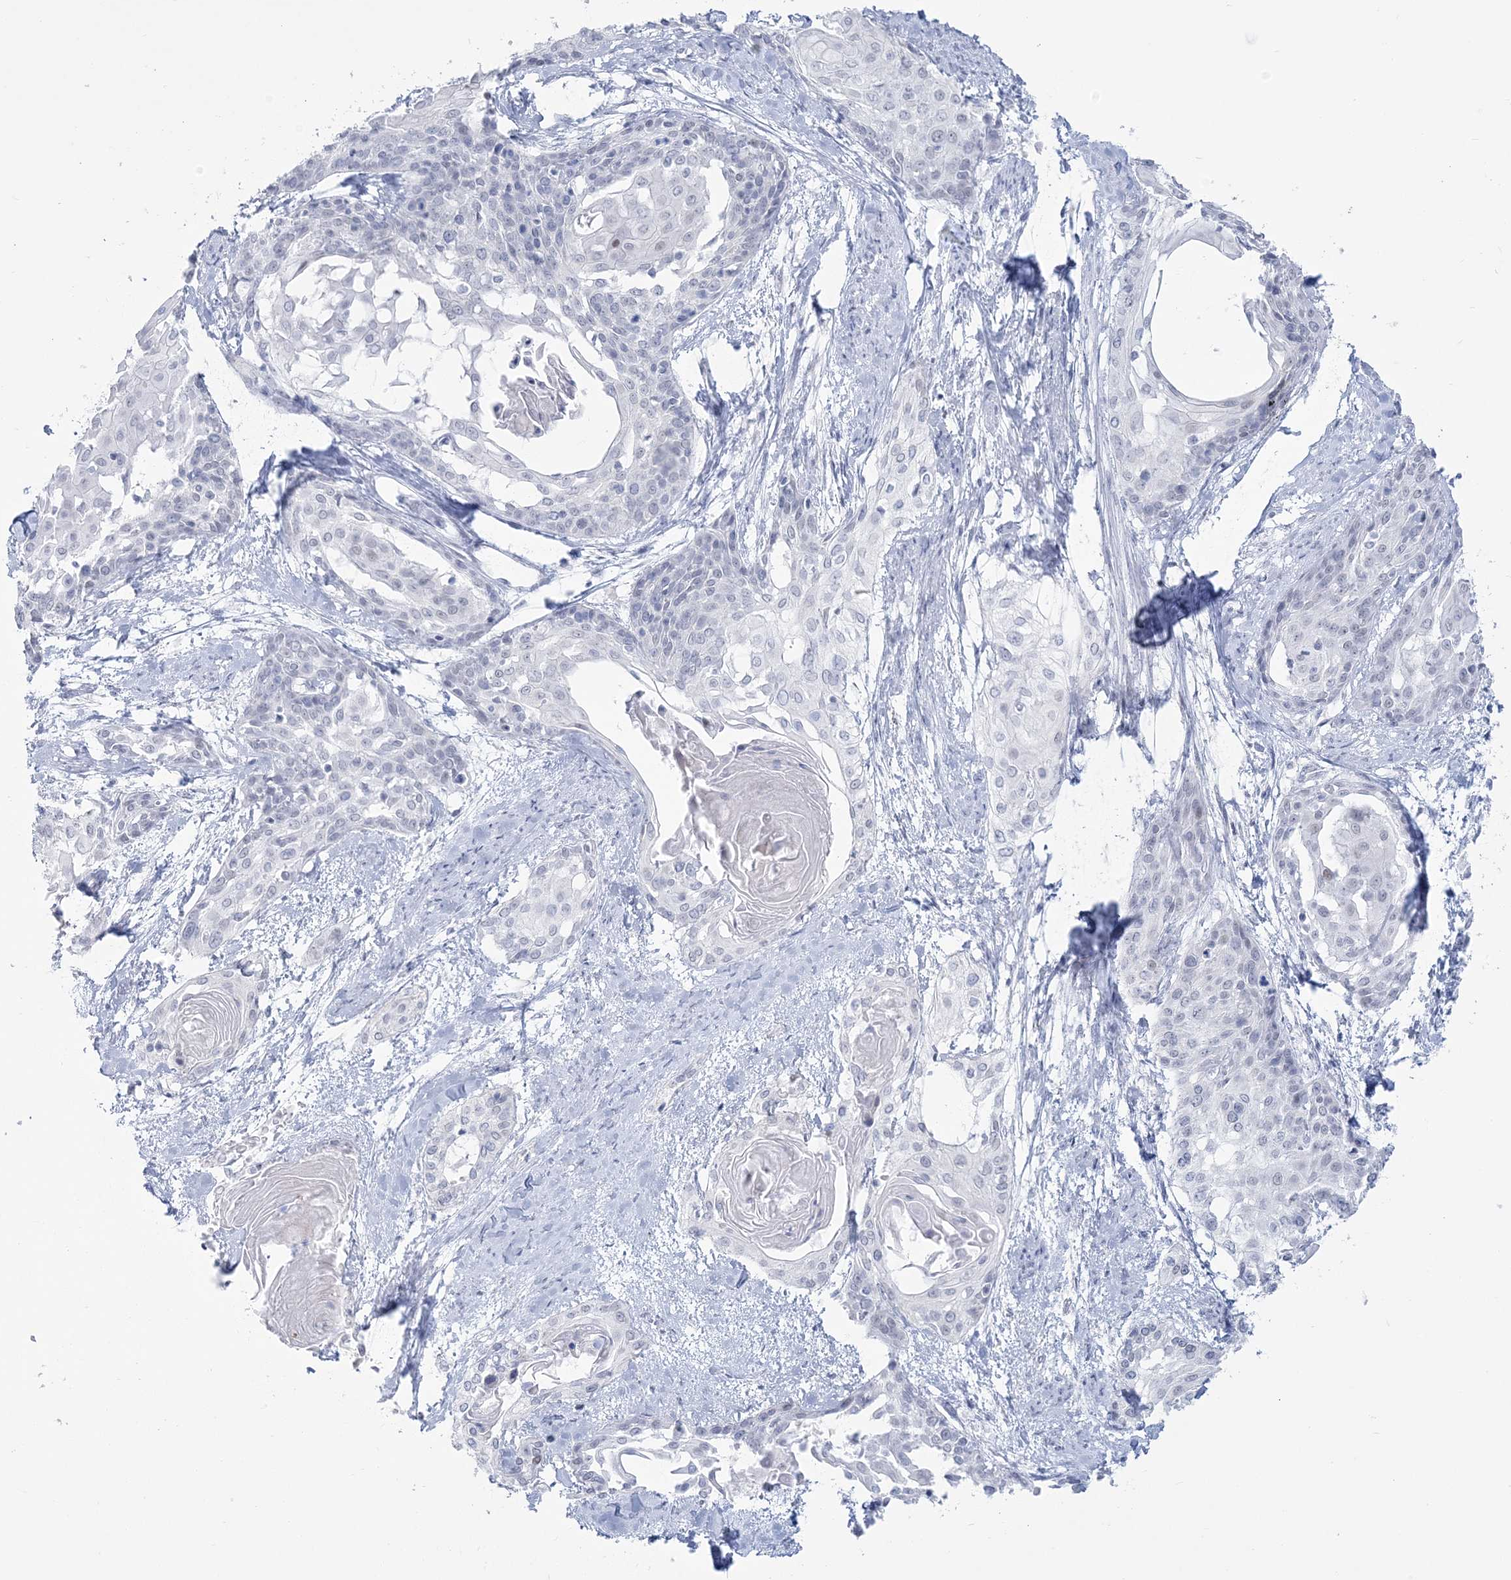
{"staining": {"intensity": "negative", "quantity": "none", "location": "none"}, "tissue": "cervical cancer", "cell_type": "Tumor cells", "image_type": "cancer", "snomed": [{"axis": "morphology", "description": "Squamous cell carcinoma, NOS"}, {"axis": "topography", "description": "Cervix"}], "caption": "Tumor cells show no significant protein positivity in squamous cell carcinoma (cervical). (Immunohistochemistry (ihc), brightfield microscopy, high magnification).", "gene": "ZNF843", "patient": {"sex": "female", "age": 57}}